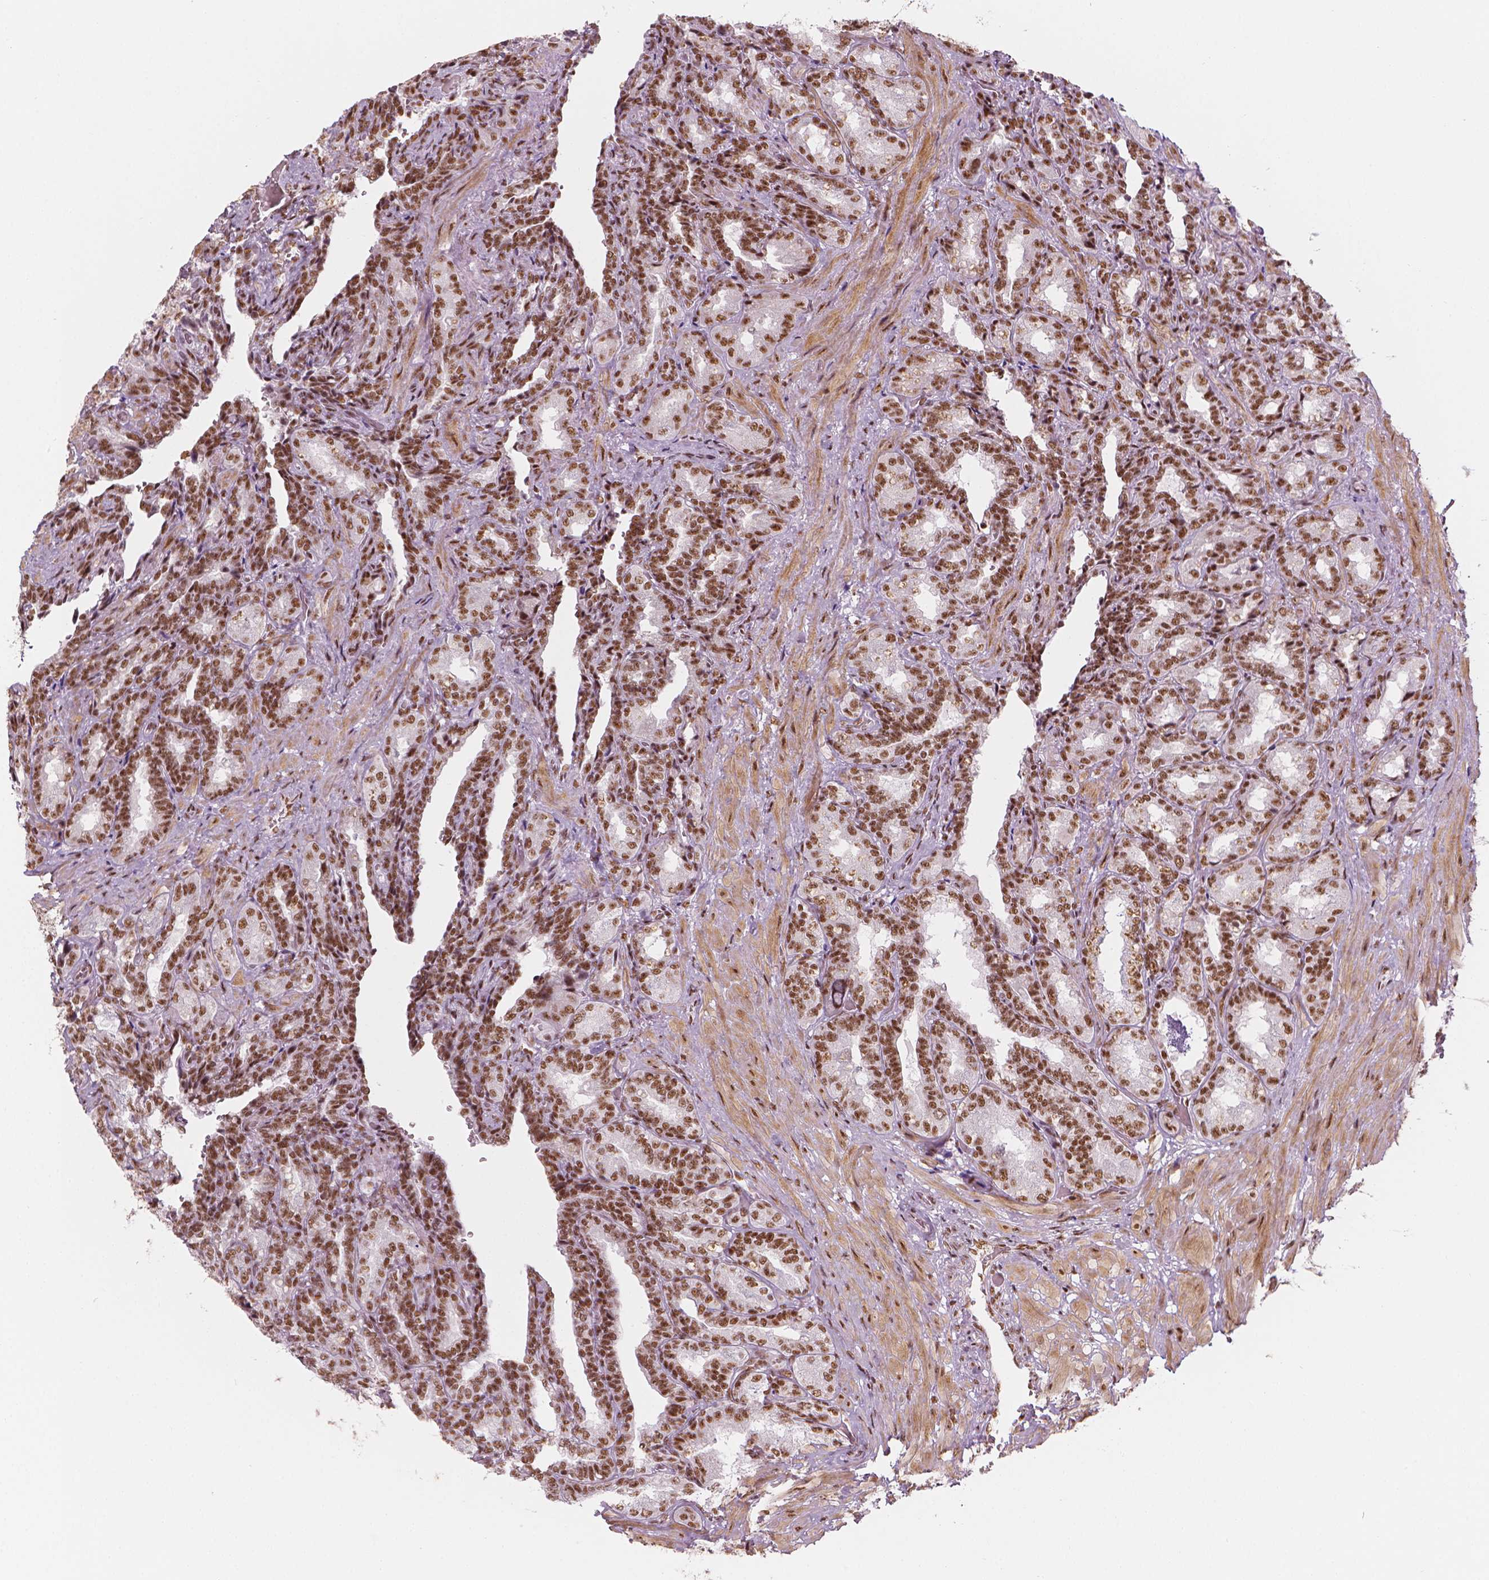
{"staining": {"intensity": "moderate", "quantity": ">75%", "location": "nuclear"}, "tissue": "seminal vesicle", "cell_type": "Glandular cells", "image_type": "normal", "snomed": [{"axis": "morphology", "description": "Normal tissue, NOS"}, {"axis": "topography", "description": "Seminal veicle"}], "caption": "Glandular cells show medium levels of moderate nuclear staining in approximately >75% of cells in normal human seminal vesicle.", "gene": "ELF2", "patient": {"sex": "male", "age": 68}}